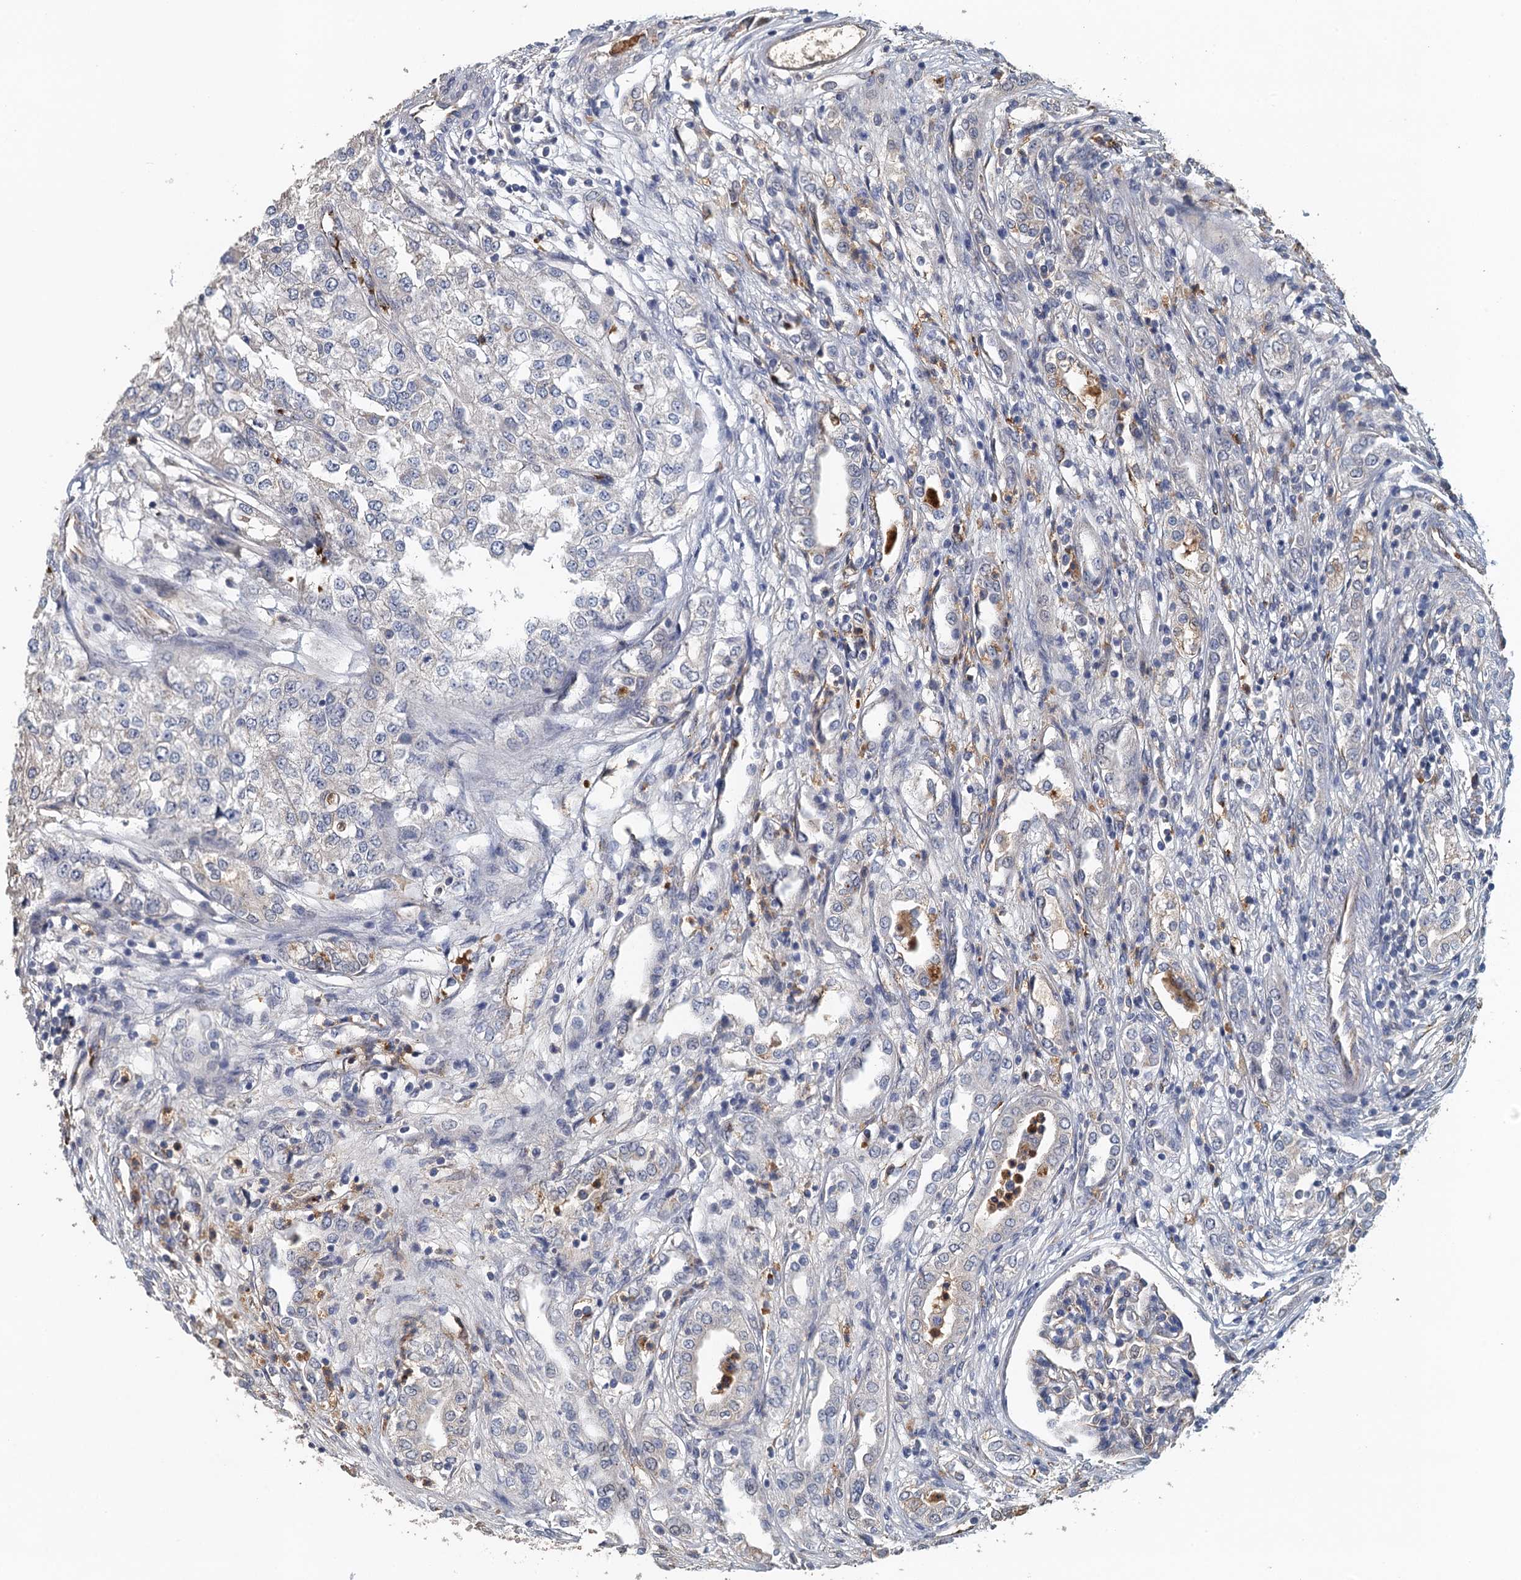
{"staining": {"intensity": "negative", "quantity": "none", "location": "none"}, "tissue": "renal cancer", "cell_type": "Tumor cells", "image_type": "cancer", "snomed": [{"axis": "morphology", "description": "Adenocarcinoma, NOS"}, {"axis": "topography", "description": "Kidney"}], "caption": "The micrograph displays no staining of tumor cells in renal adenocarcinoma.", "gene": "ACSBG1", "patient": {"sex": "female", "age": 54}}